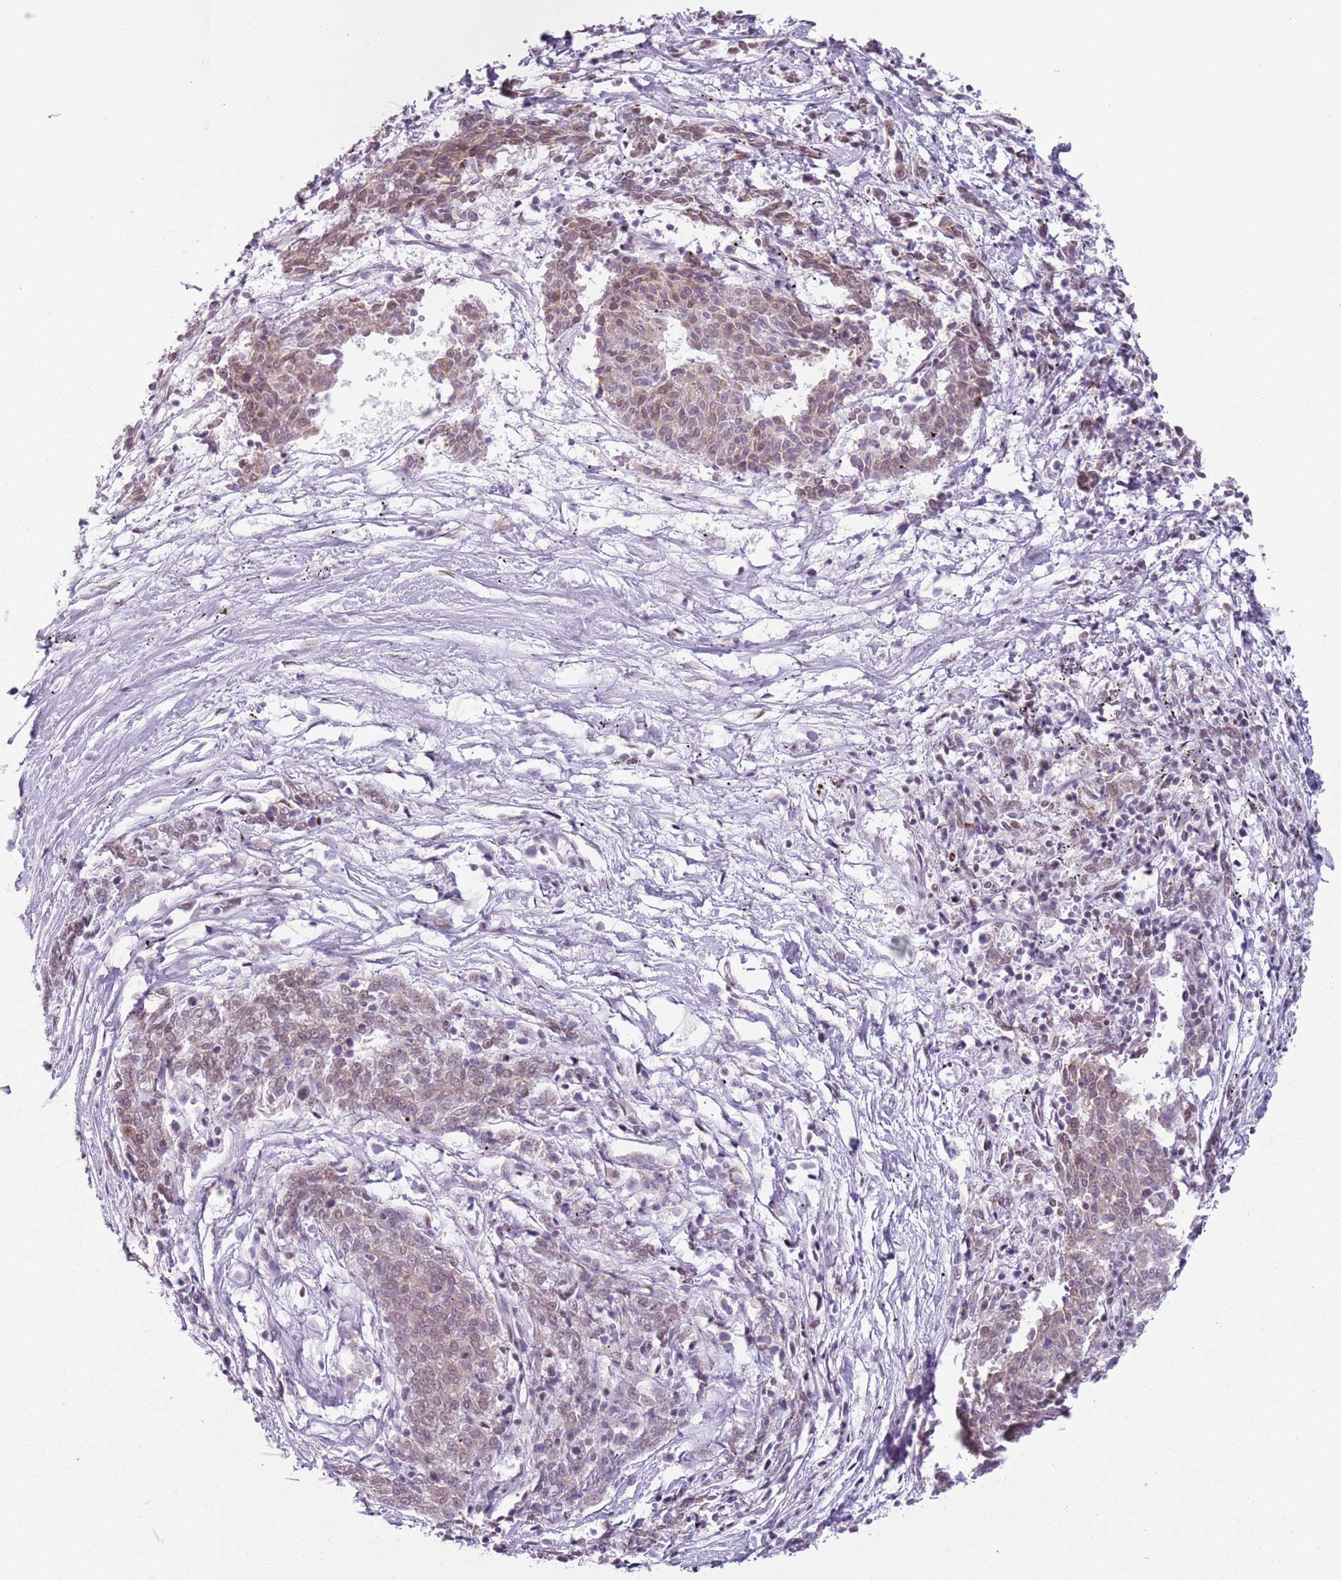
{"staining": {"intensity": "weak", "quantity": ">75%", "location": "cytoplasmic/membranous,nuclear"}, "tissue": "melanoma", "cell_type": "Tumor cells", "image_type": "cancer", "snomed": [{"axis": "morphology", "description": "Malignant melanoma, NOS"}, {"axis": "topography", "description": "Skin"}], "caption": "High-magnification brightfield microscopy of melanoma stained with DAB (3,3'-diaminobenzidine) (brown) and counterstained with hematoxylin (blue). tumor cells exhibit weak cytoplasmic/membranous and nuclear positivity is present in approximately>75% of cells.", "gene": "FAM104B", "patient": {"sex": "female", "age": 72}}